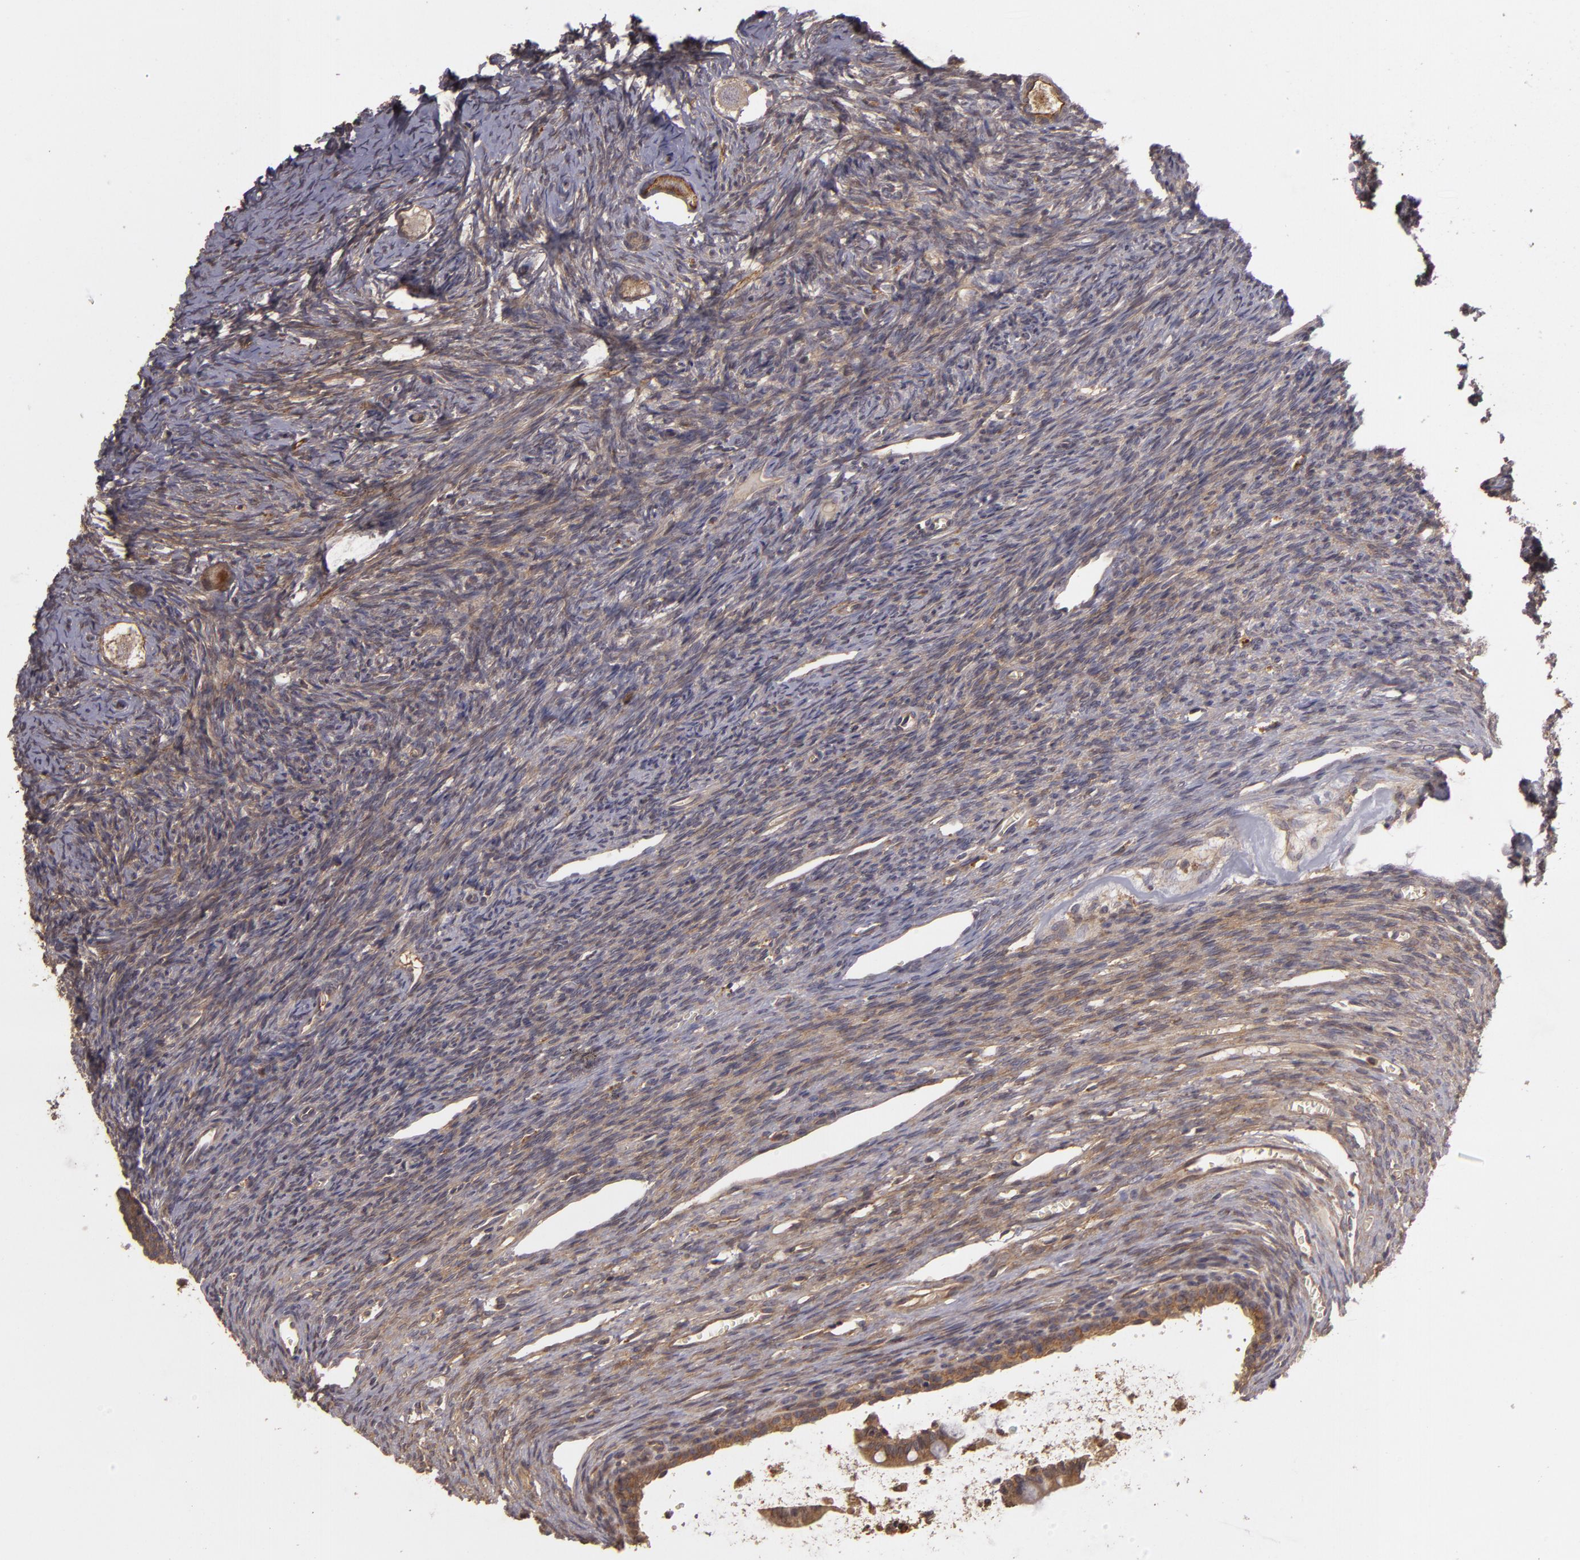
{"staining": {"intensity": "strong", "quantity": ">75%", "location": "cytoplasmic/membranous"}, "tissue": "ovary", "cell_type": "Follicle cells", "image_type": "normal", "snomed": [{"axis": "morphology", "description": "Normal tissue, NOS"}, {"axis": "topography", "description": "Ovary"}], "caption": "An immunohistochemistry histopathology image of benign tissue is shown. Protein staining in brown labels strong cytoplasmic/membranous positivity in ovary within follicle cells. (DAB (3,3'-diaminobenzidine) = brown stain, brightfield microscopy at high magnification).", "gene": "HRAS", "patient": {"sex": "female", "age": 27}}